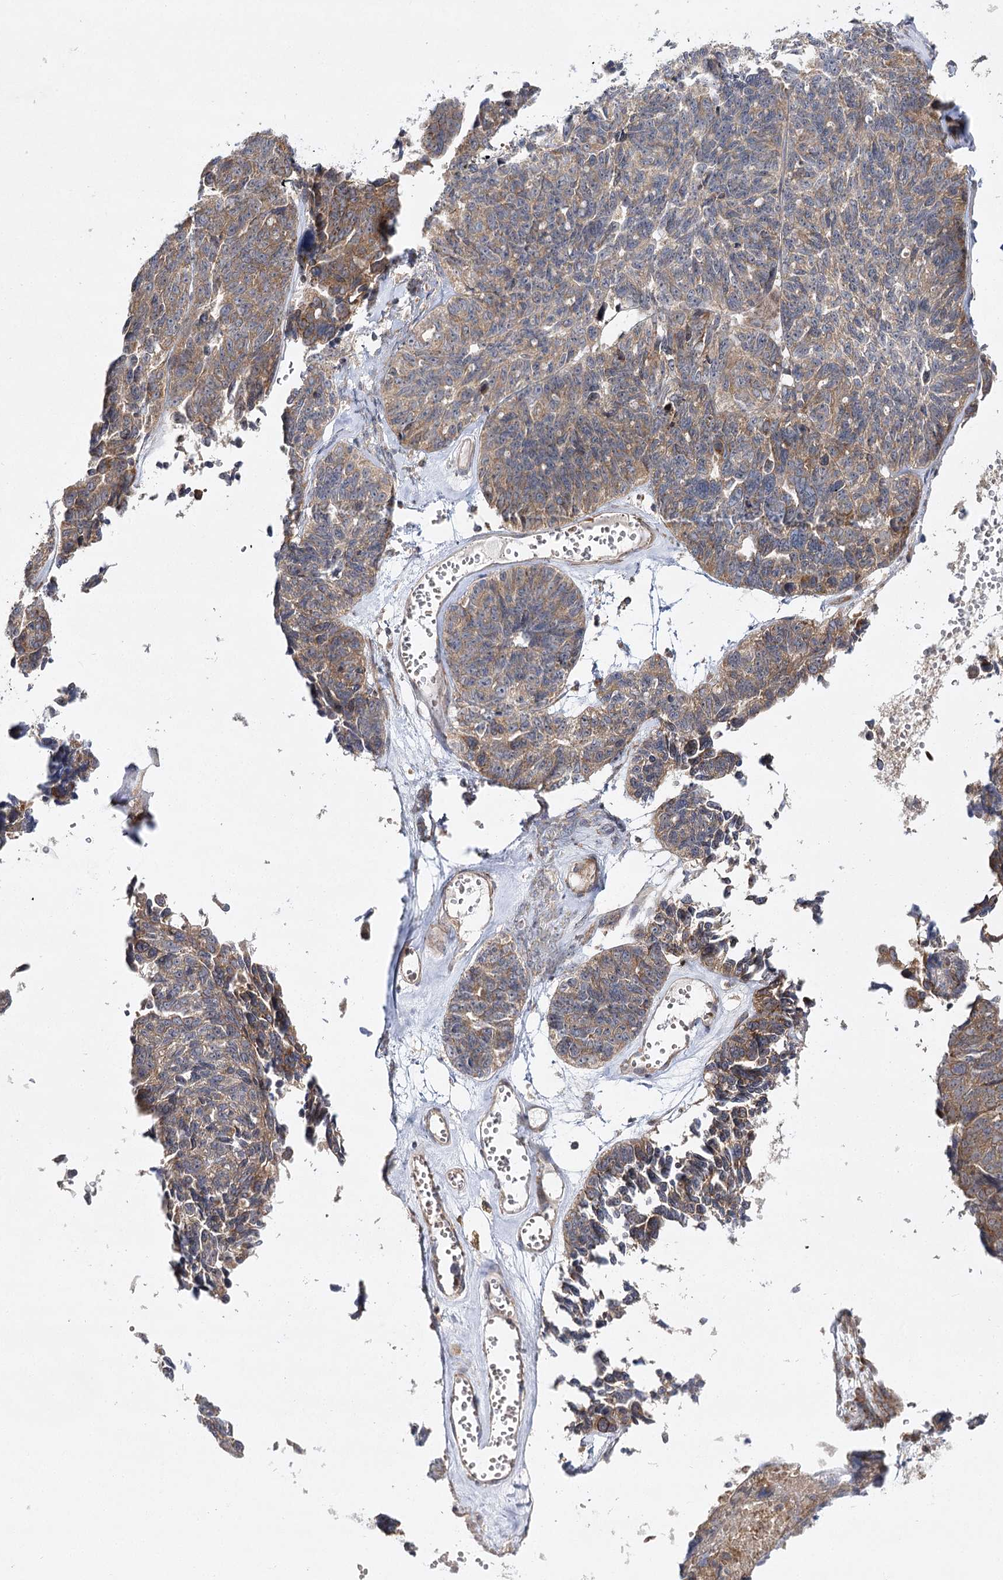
{"staining": {"intensity": "moderate", "quantity": "25%-75%", "location": "cytoplasmic/membranous"}, "tissue": "ovarian cancer", "cell_type": "Tumor cells", "image_type": "cancer", "snomed": [{"axis": "morphology", "description": "Cystadenocarcinoma, serous, NOS"}, {"axis": "topography", "description": "Ovary"}], "caption": "Immunohistochemistry (IHC) (DAB) staining of ovarian cancer shows moderate cytoplasmic/membranous protein staining in about 25%-75% of tumor cells.", "gene": "DNAJC13", "patient": {"sex": "female", "age": 79}}